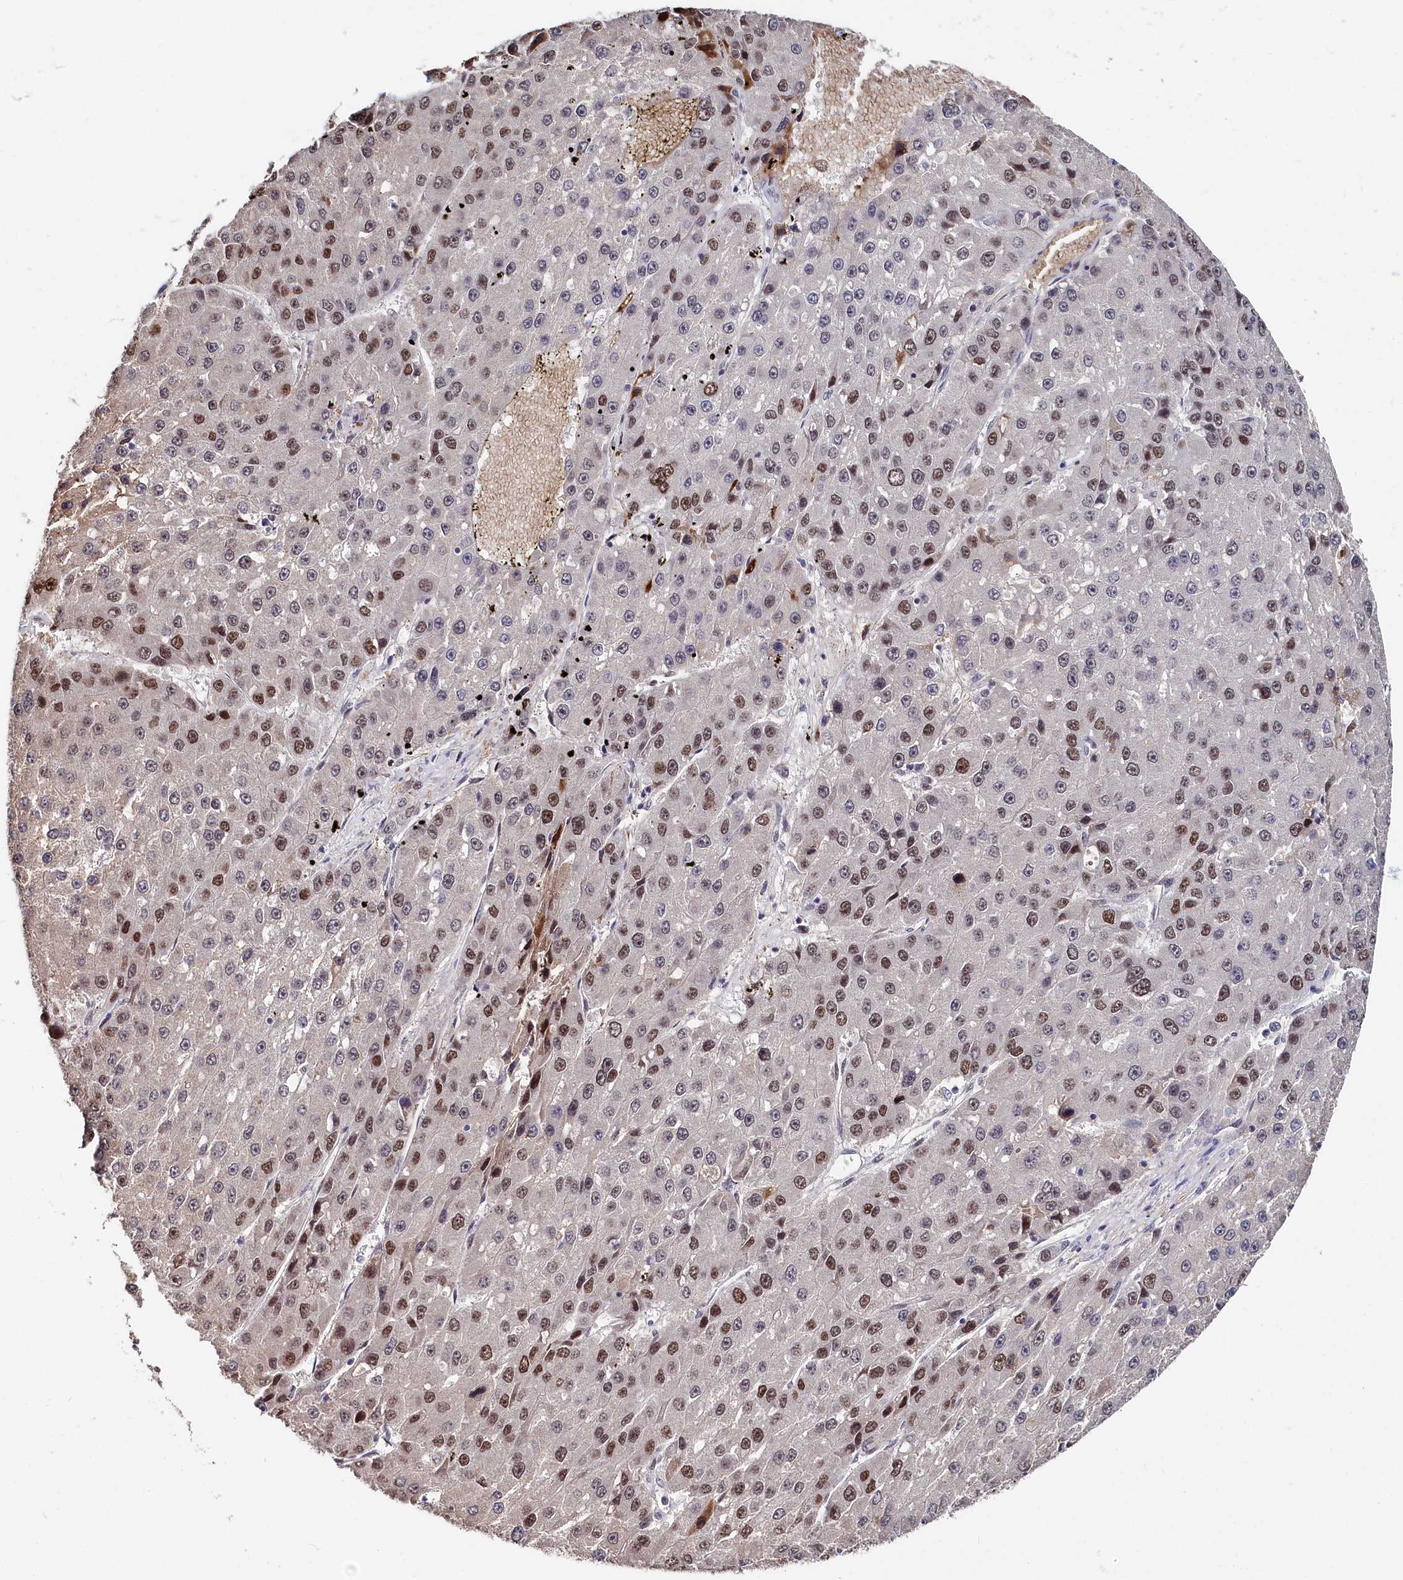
{"staining": {"intensity": "strong", "quantity": "25%-75%", "location": "nuclear"}, "tissue": "liver cancer", "cell_type": "Tumor cells", "image_type": "cancer", "snomed": [{"axis": "morphology", "description": "Carcinoma, Hepatocellular, NOS"}, {"axis": "topography", "description": "Liver"}], "caption": "A photomicrograph of liver cancer (hepatocellular carcinoma) stained for a protein reveals strong nuclear brown staining in tumor cells. (Stains: DAB in brown, nuclei in blue, Microscopy: brightfield microscopy at high magnification).", "gene": "TIGD4", "patient": {"sex": "female", "age": 73}}